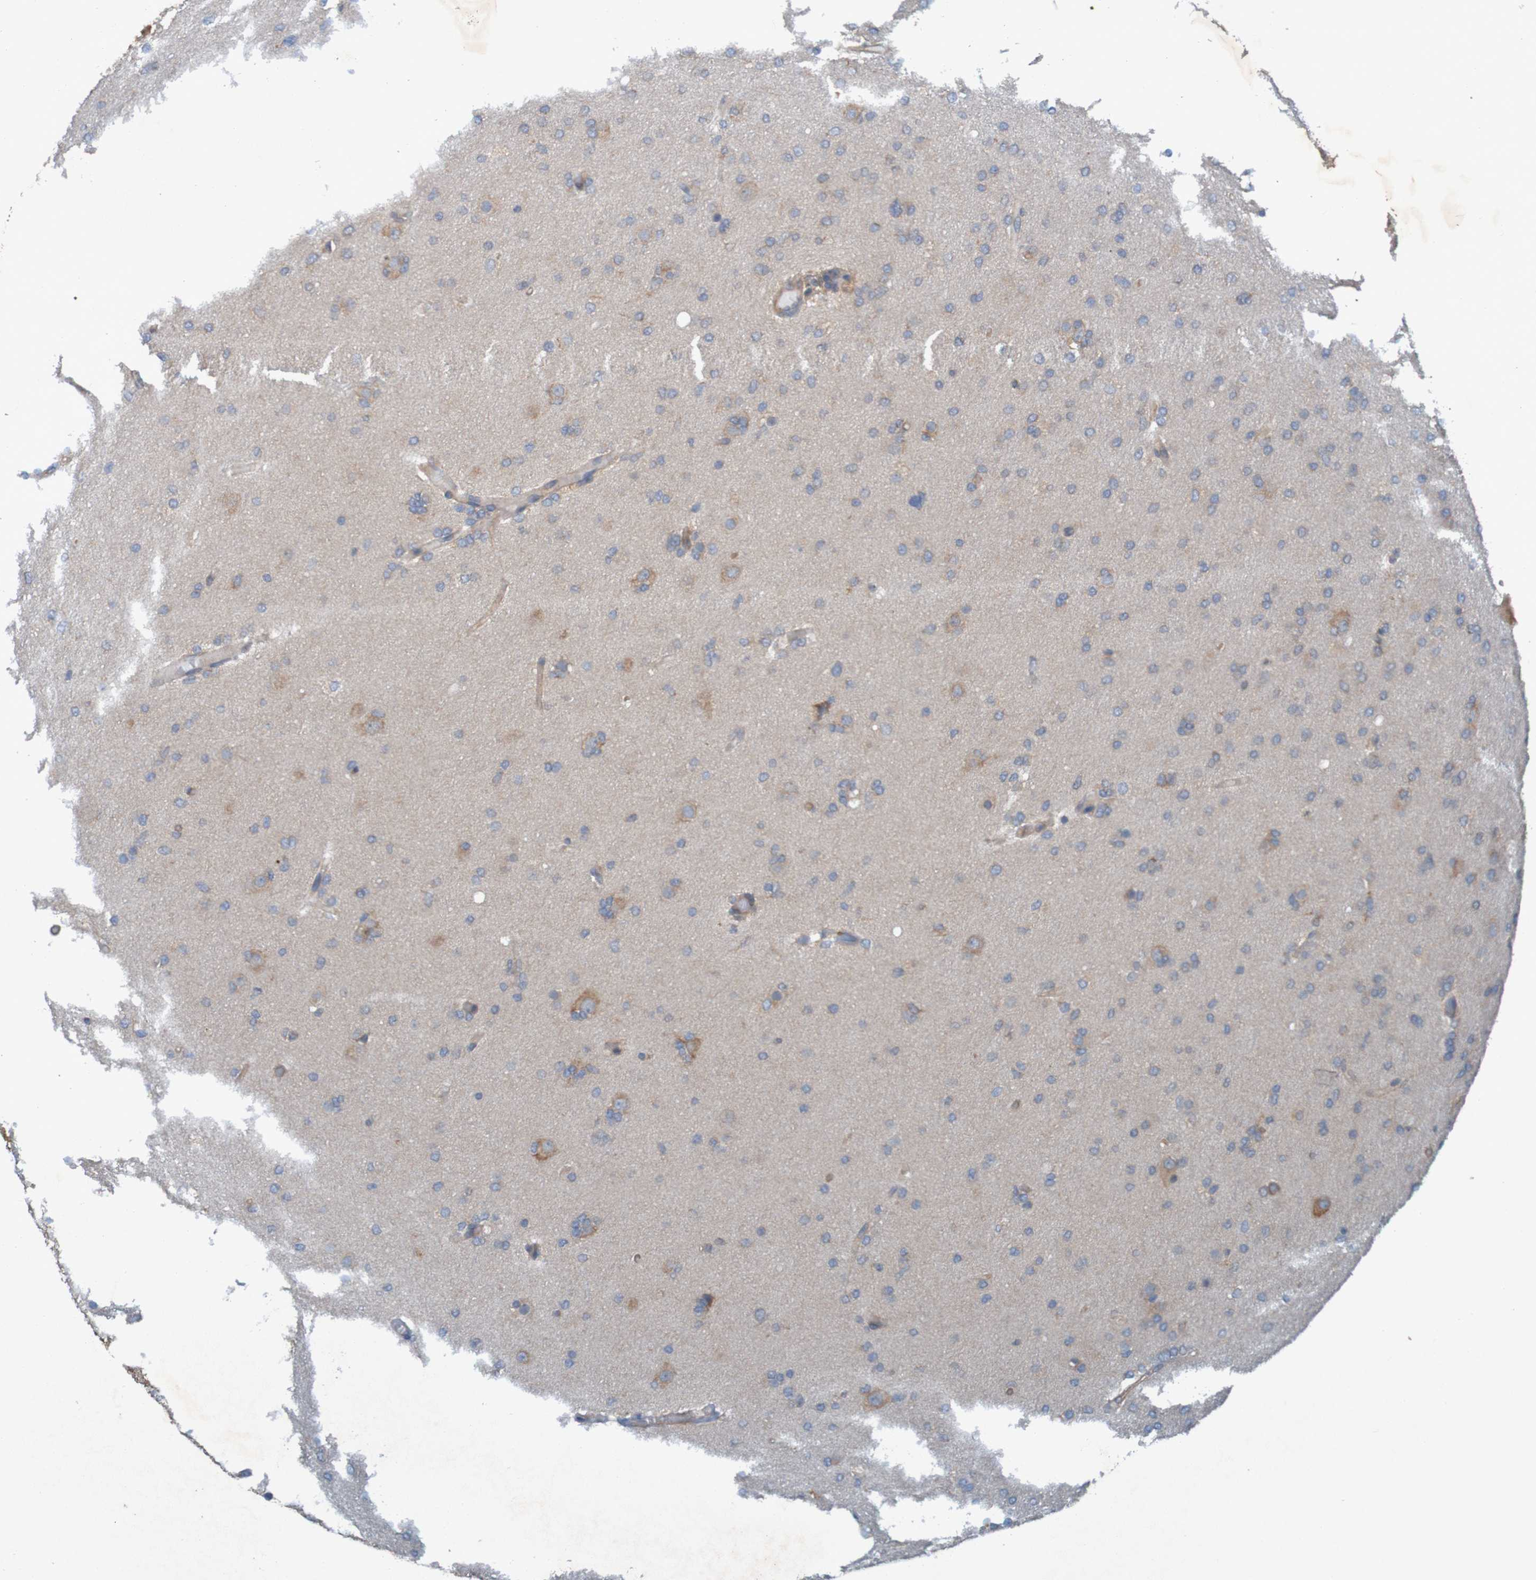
{"staining": {"intensity": "moderate", "quantity": "<25%", "location": "cytoplasmic/membranous"}, "tissue": "glioma", "cell_type": "Tumor cells", "image_type": "cancer", "snomed": [{"axis": "morphology", "description": "Glioma, malignant, High grade"}, {"axis": "topography", "description": "Cerebral cortex"}], "caption": "A low amount of moderate cytoplasmic/membranous positivity is identified in approximately <25% of tumor cells in malignant glioma (high-grade) tissue.", "gene": "DNAJC4", "patient": {"sex": "female", "age": 36}}